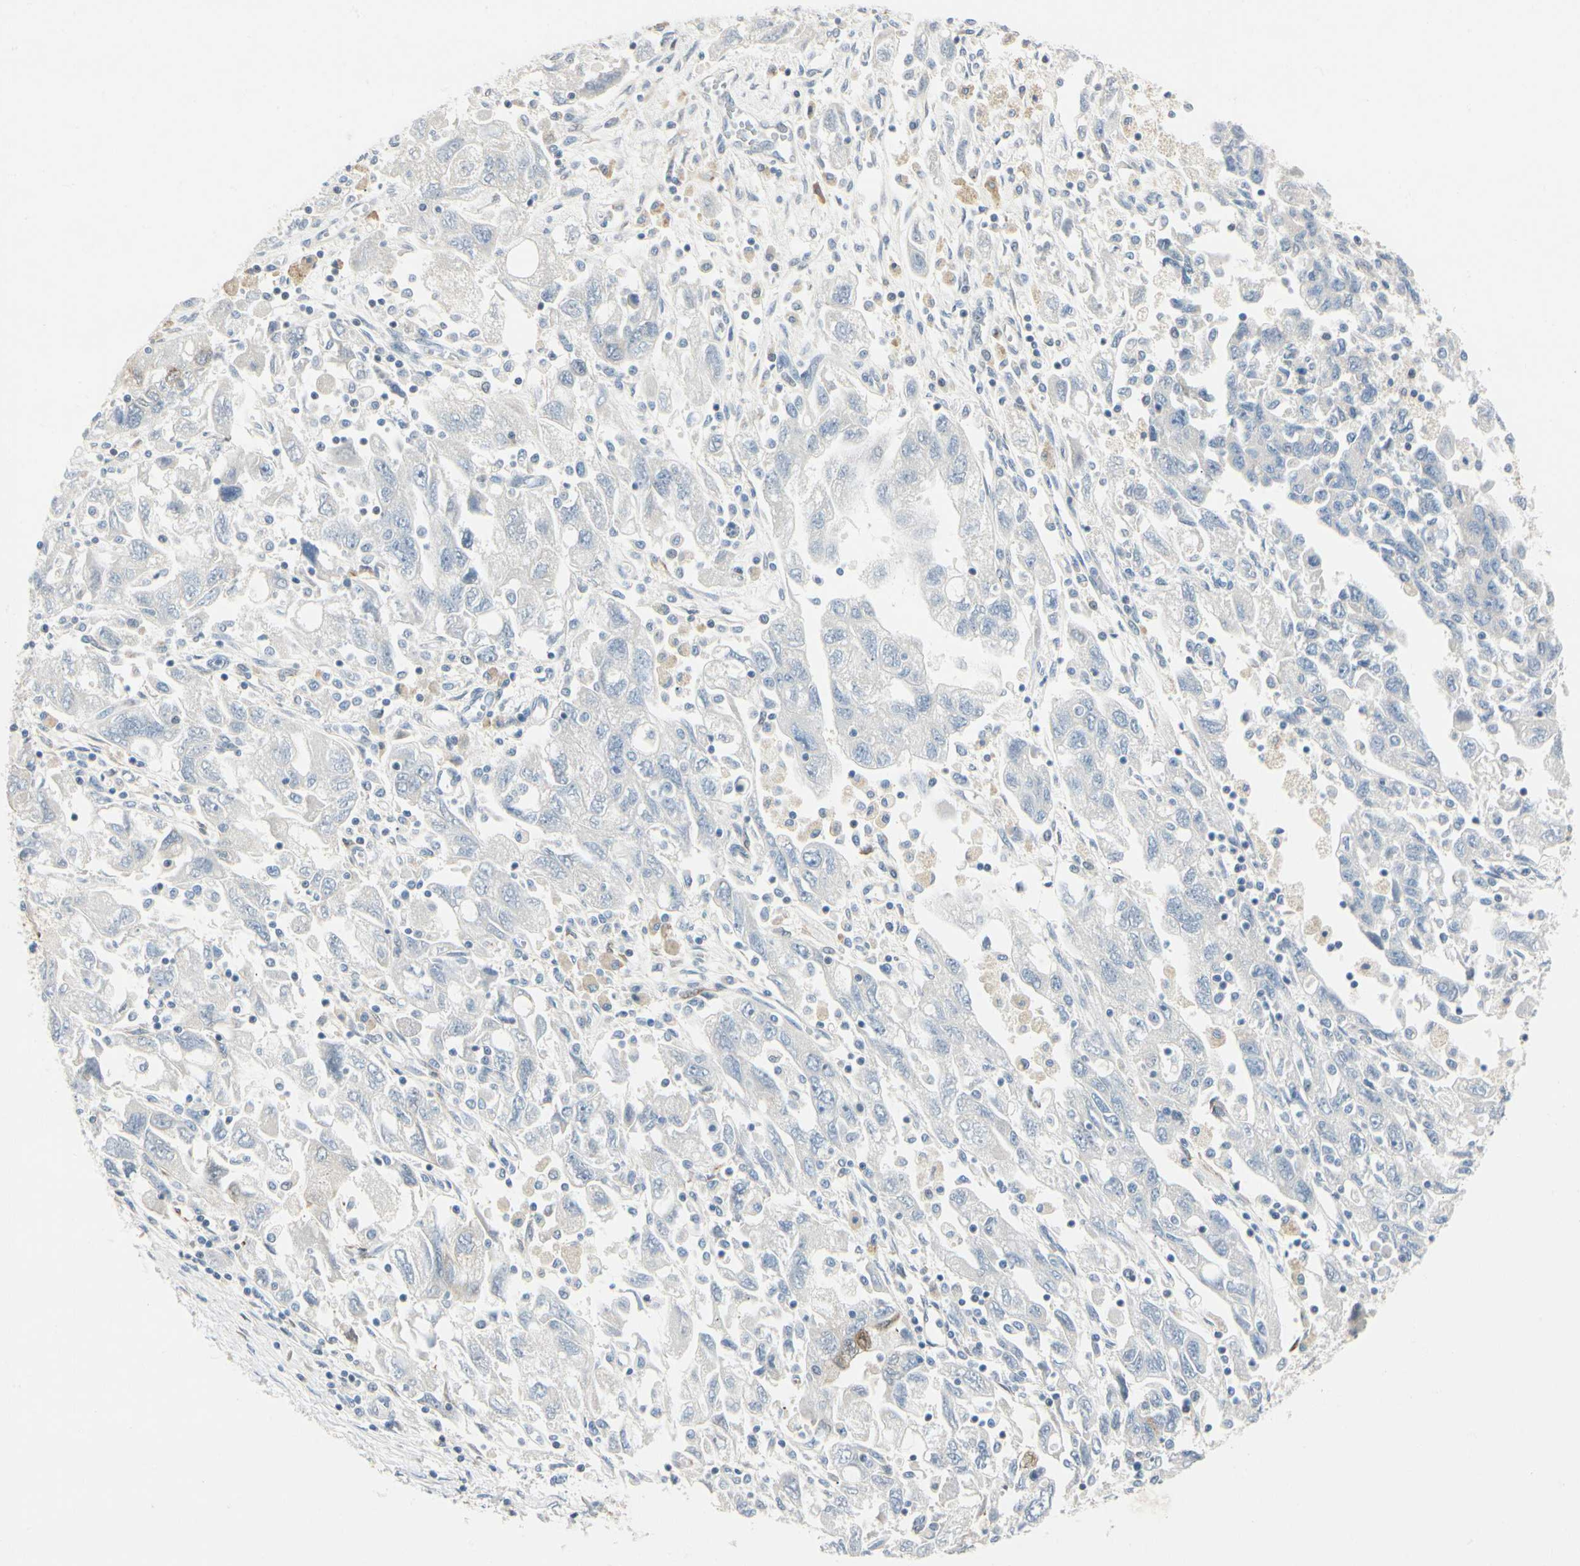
{"staining": {"intensity": "negative", "quantity": "none", "location": "none"}, "tissue": "ovarian cancer", "cell_type": "Tumor cells", "image_type": "cancer", "snomed": [{"axis": "morphology", "description": "Carcinoma, NOS"}, {"axis": "morphology", "description": "Cystadenocarcinoma, serous, NOS"}, {"axis": "topography", "description": "Ovary"}], "caption": "Tumor cells show no significant expression in ovarian carcinoma.", "gene": "AMPH", "patient": {"sex": "female", "age": 69}}